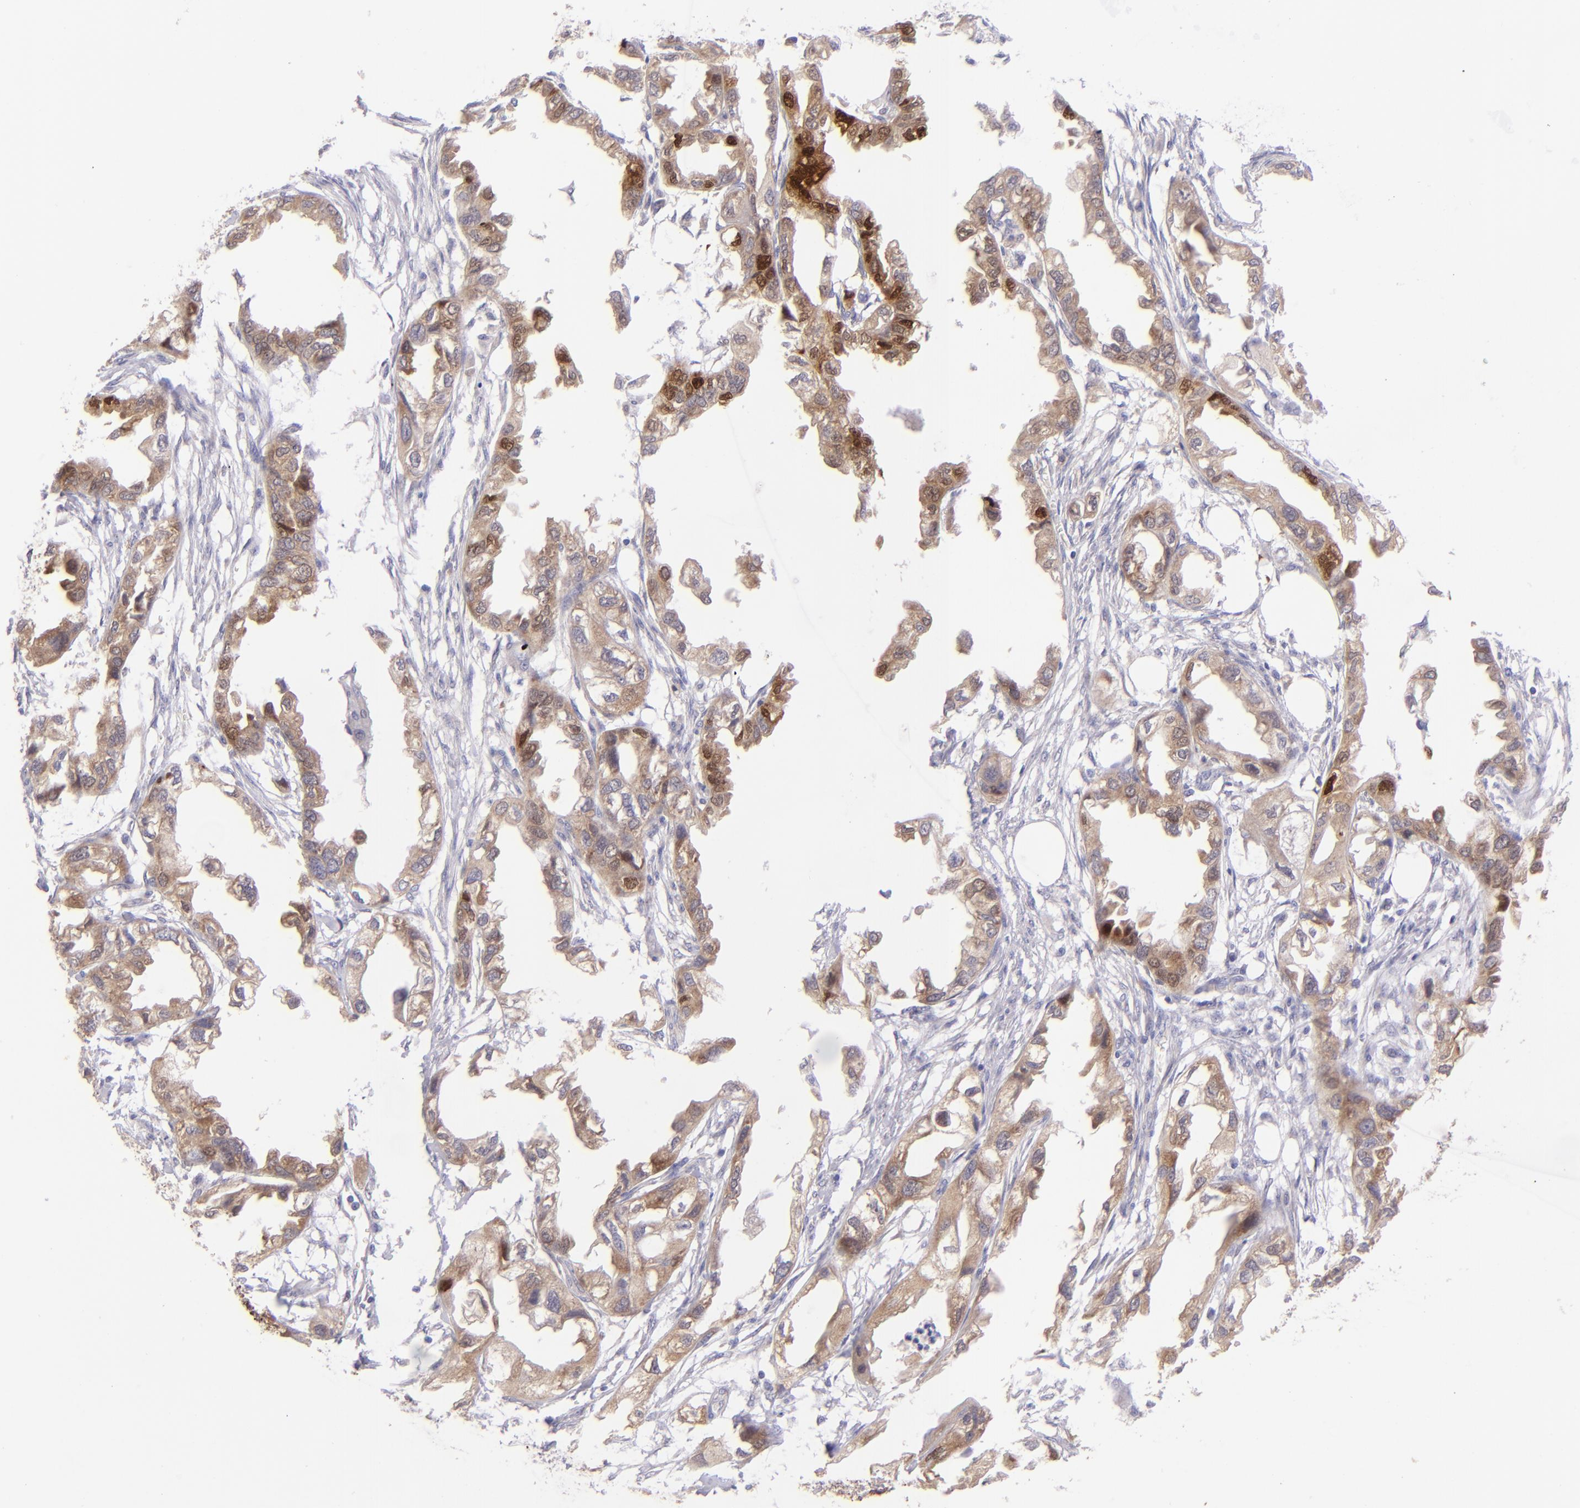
{"staining": {"intensity": "moderate", "quantity": ">75%", "location": "cytoplasmic/membranous"}, "tissue": "endometrial cancer", "cell_type": "Tumor cells", "image_type": "cancer", "snomed": [{"axis": "morphology", "description": "Adenocarcinoma, NOS"}, {"axis": "topography", "description": "Endometrium"}], "caption": "Moderate cytoplasmic/membranous protein expression is seen in approximately >75% of tumor cells in endometrial adenocarcinoma.", "gene": "SH2D4A", "patient": {"sex": "female", "age": 67}}